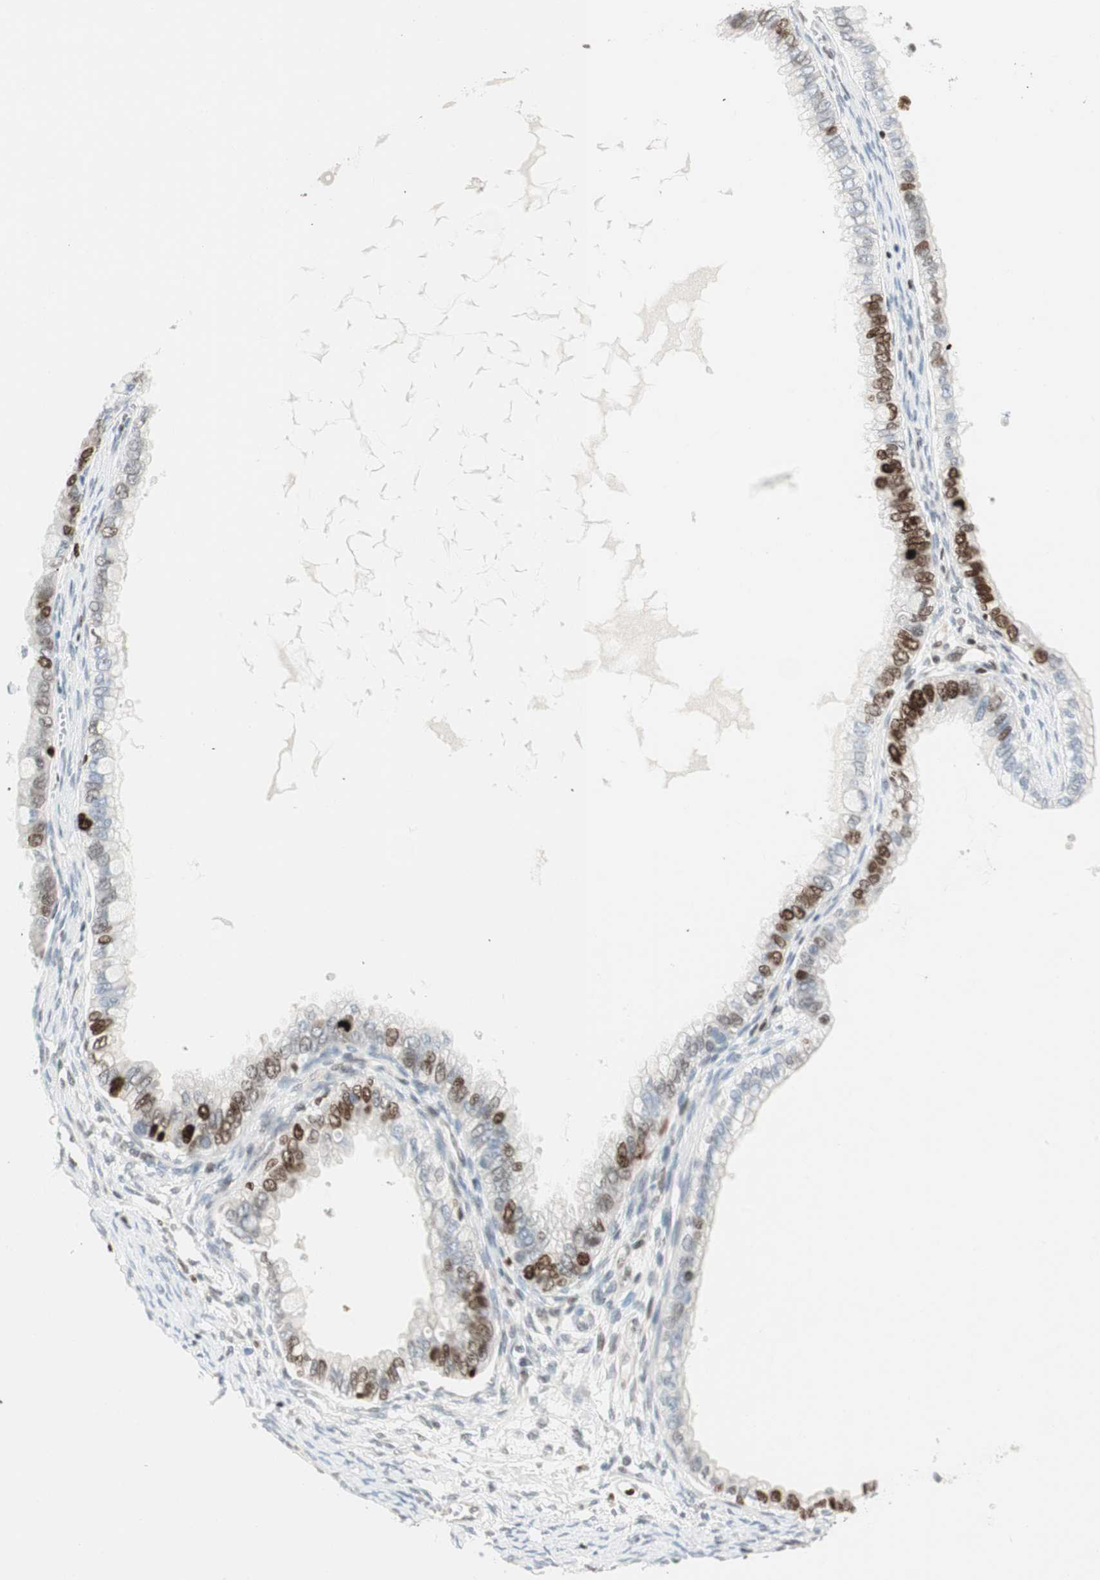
{"staining": {"intensity": "moderate", "quantity": "25%-75%", "location": "nuclear"}, "tissue": "ovarian cancer", "cell_type": "Tumor cells", "image_type": "cancer", "snomed": [{"axis": "morphology", "description": "Cystadenocarcinoma, mucinous, NOS"}, {"axis": "topography", "description": "Ovary"}], "caption": "A brown stain labels moderate nuclear staining of a protein in ovarian mucinous cystadenocarcinoma tumor cells.", "gene": "EZH2", "patient": {"sex": "female", "age": 80}}